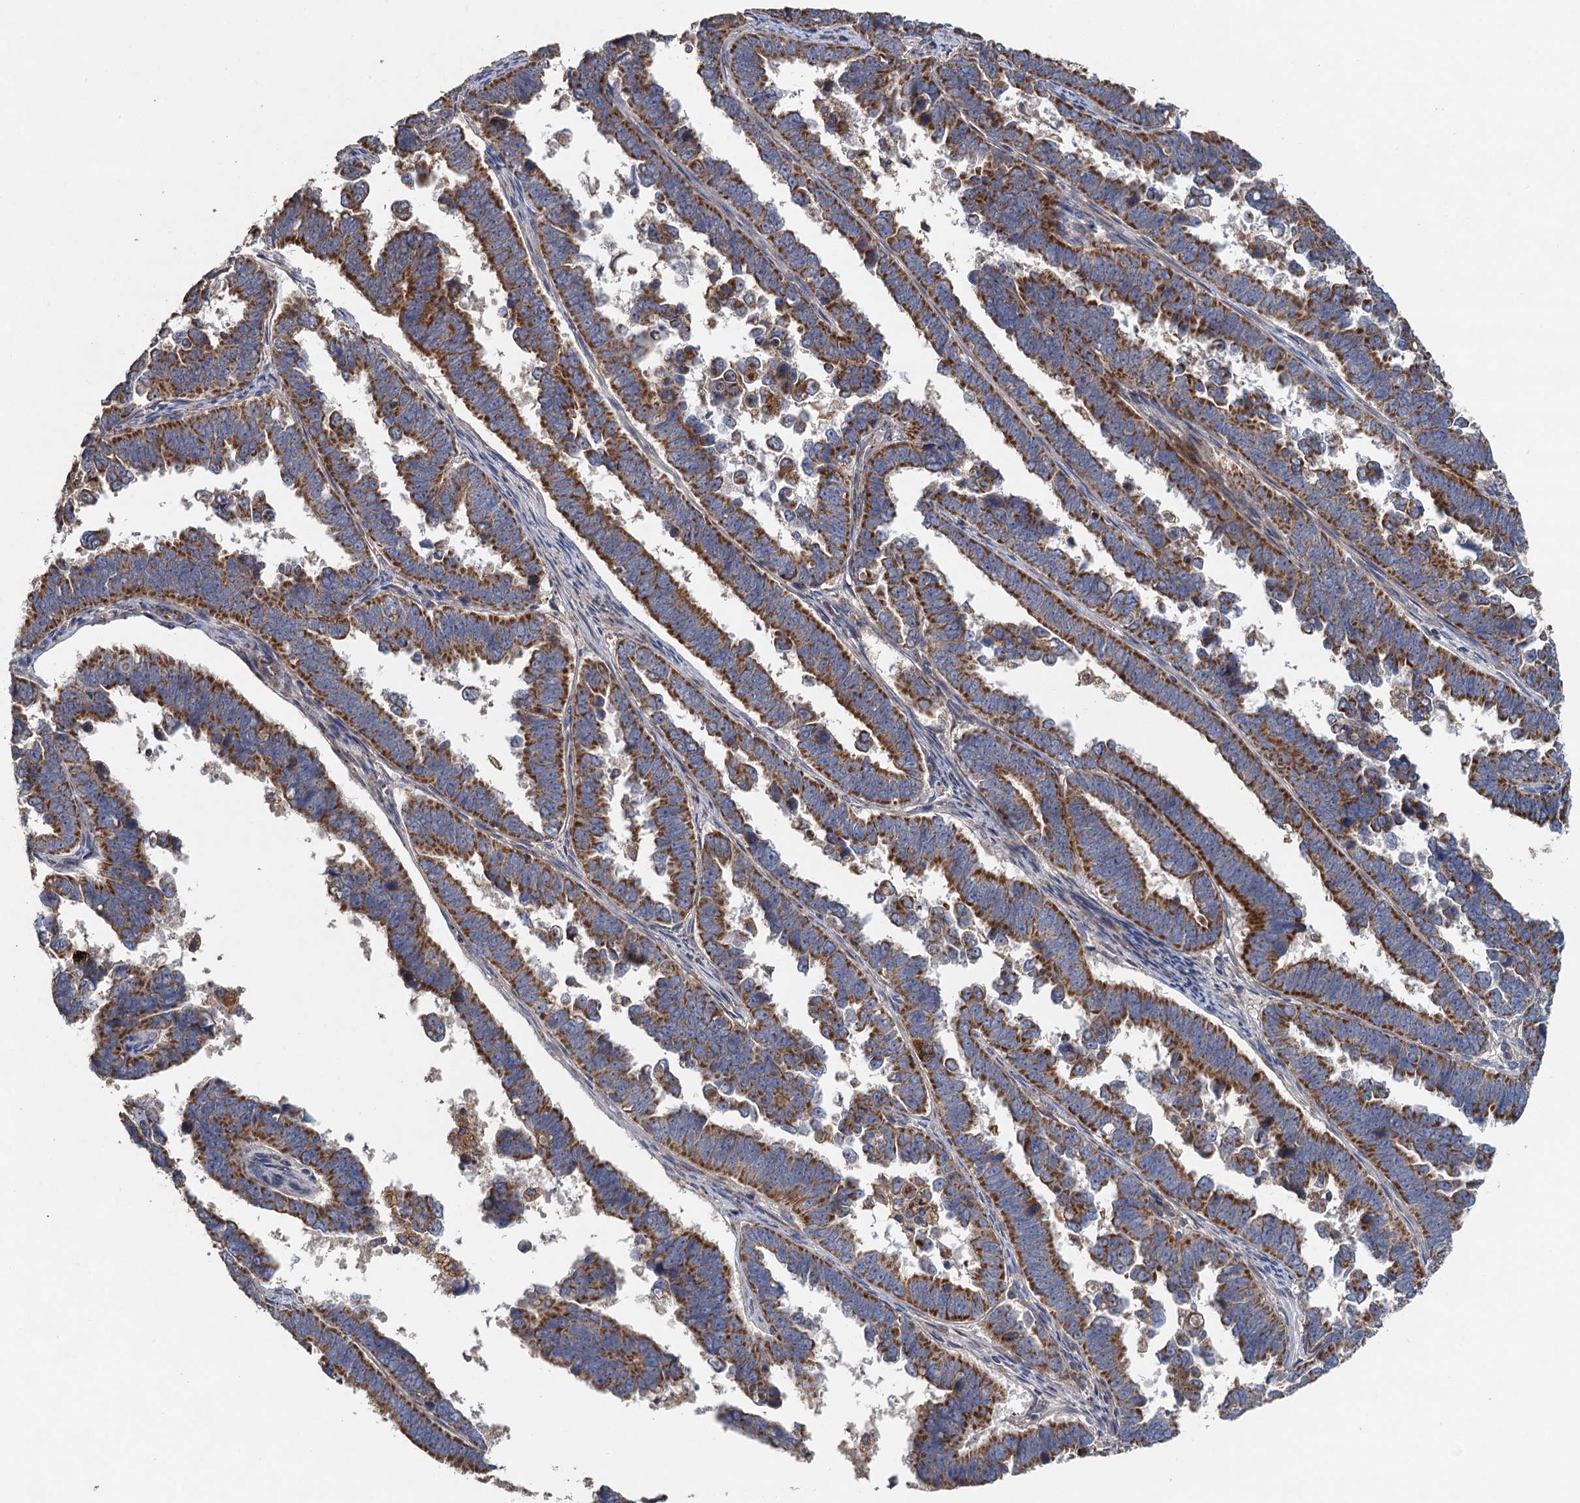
{"staining": {"intensity": "strong", "quantity": ">75%", "location": "cytoplasmic/membranous"}, "tissue": "endometrial cancer", "cell_type": "Tumor cells", "image_type": "cancer", "snomed": [{"axis": "morphology", "description": "Adenocarcinoma, NOS"}, {"axis": "topography", "description": "Endometrium"}], "caption": "This histopathology image exhibits endometrial cancer stained with IHC to label a protein in brown. The cytoplasmic/membranous of tumor cells show strong positivity for the protein. Nuclei are counter-stained blue.", "gene": "BCS1L", "patient": {"sex": "female", "age": 75}}